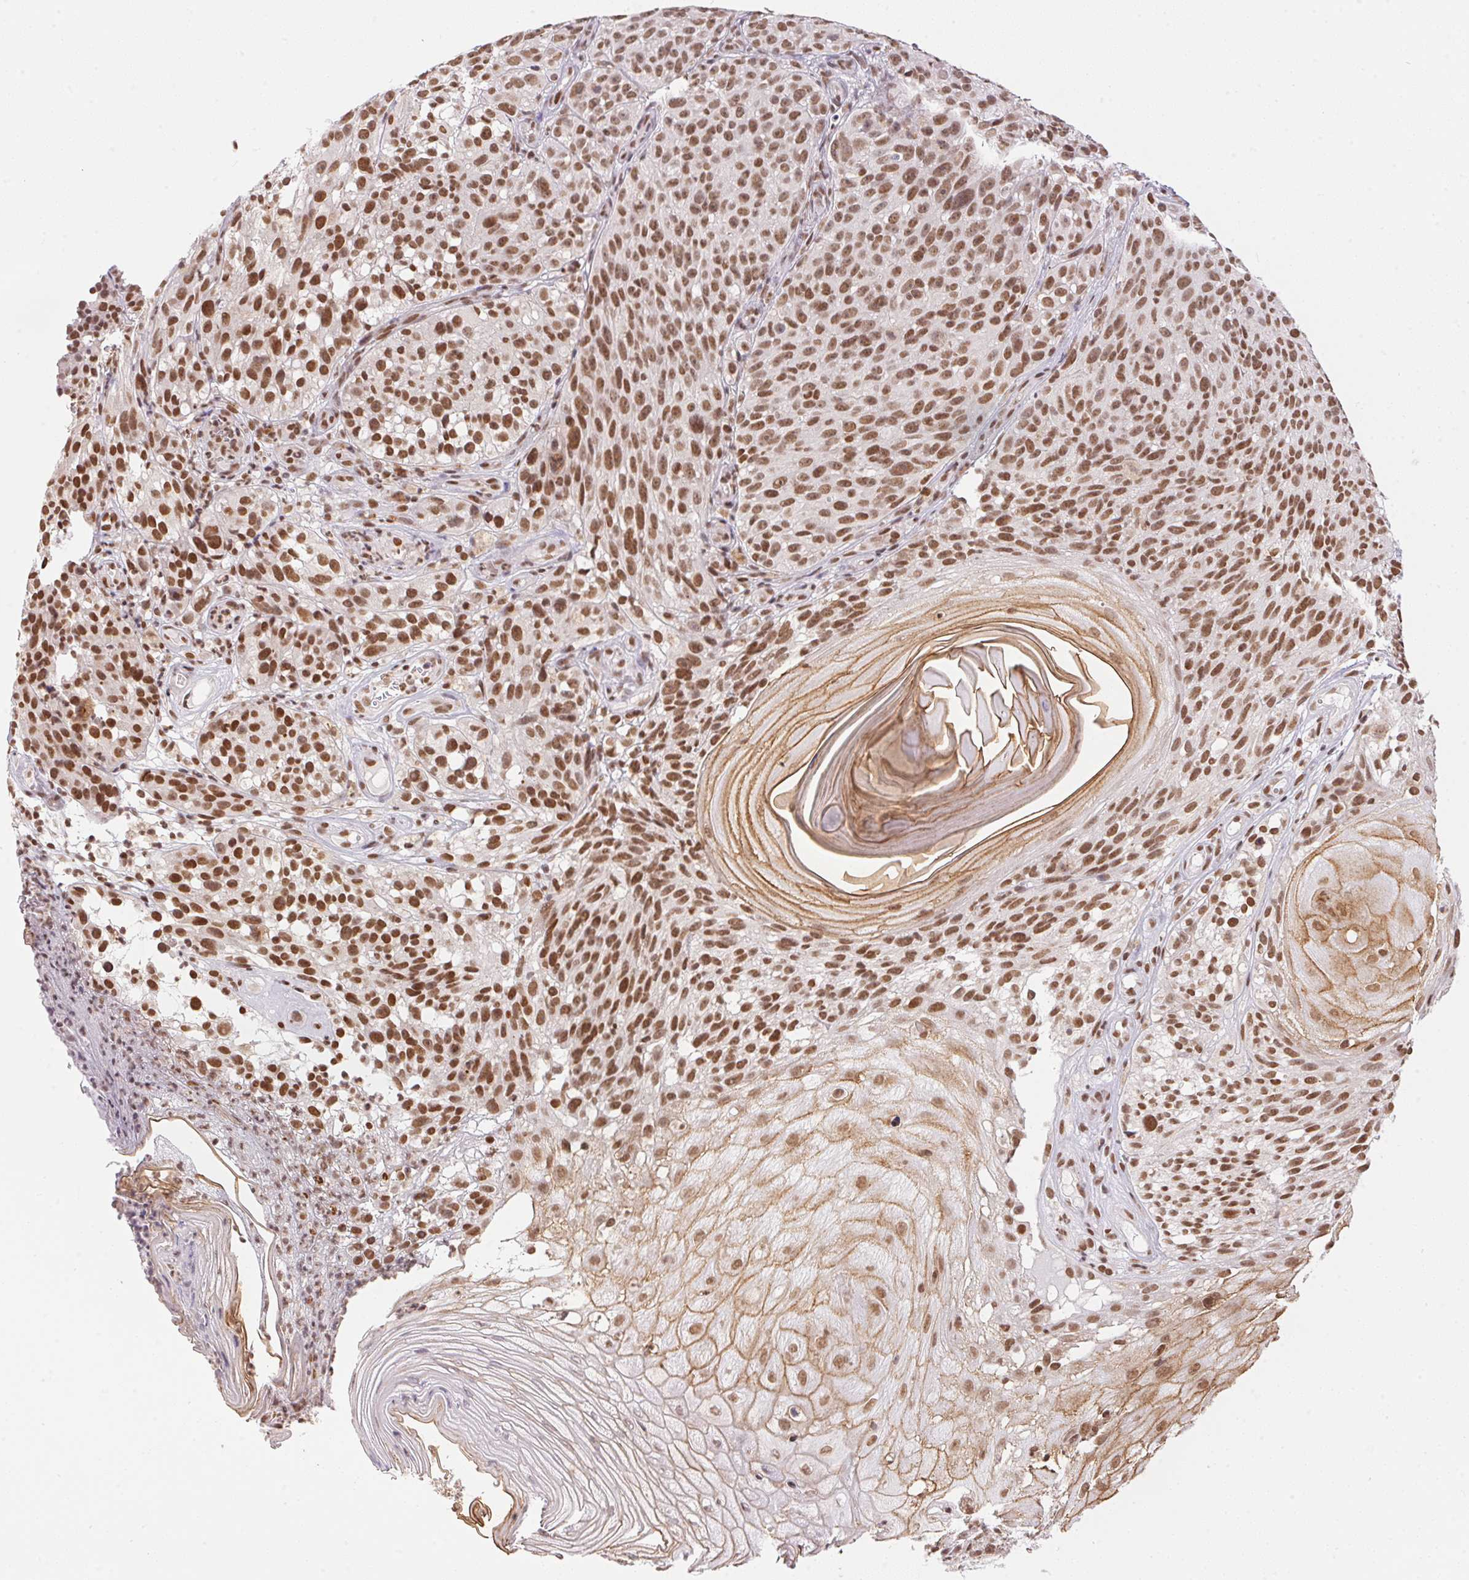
{"staining": {"intensity": "moderate", "quantity": ">75%", "location": "nuclear"}, "tissue": "melanoma", "cell_type": "Tumor cells", "image_type": "cancer", "snomed": [{"axis": "morphology", "description": "Malignant melanoma, NOS"}, {"axis": "topography", "description": "Skin"}], "caption": "Brown immunohistochemical staining in human malignant melanoma exhibits moderate nuclear staining in about >75% of tumor cells. (DAB IHC with brightfield microscopy, high magnification).", "gene": "NFE2L1", "patient": {"sex": "female", "age": 85}}